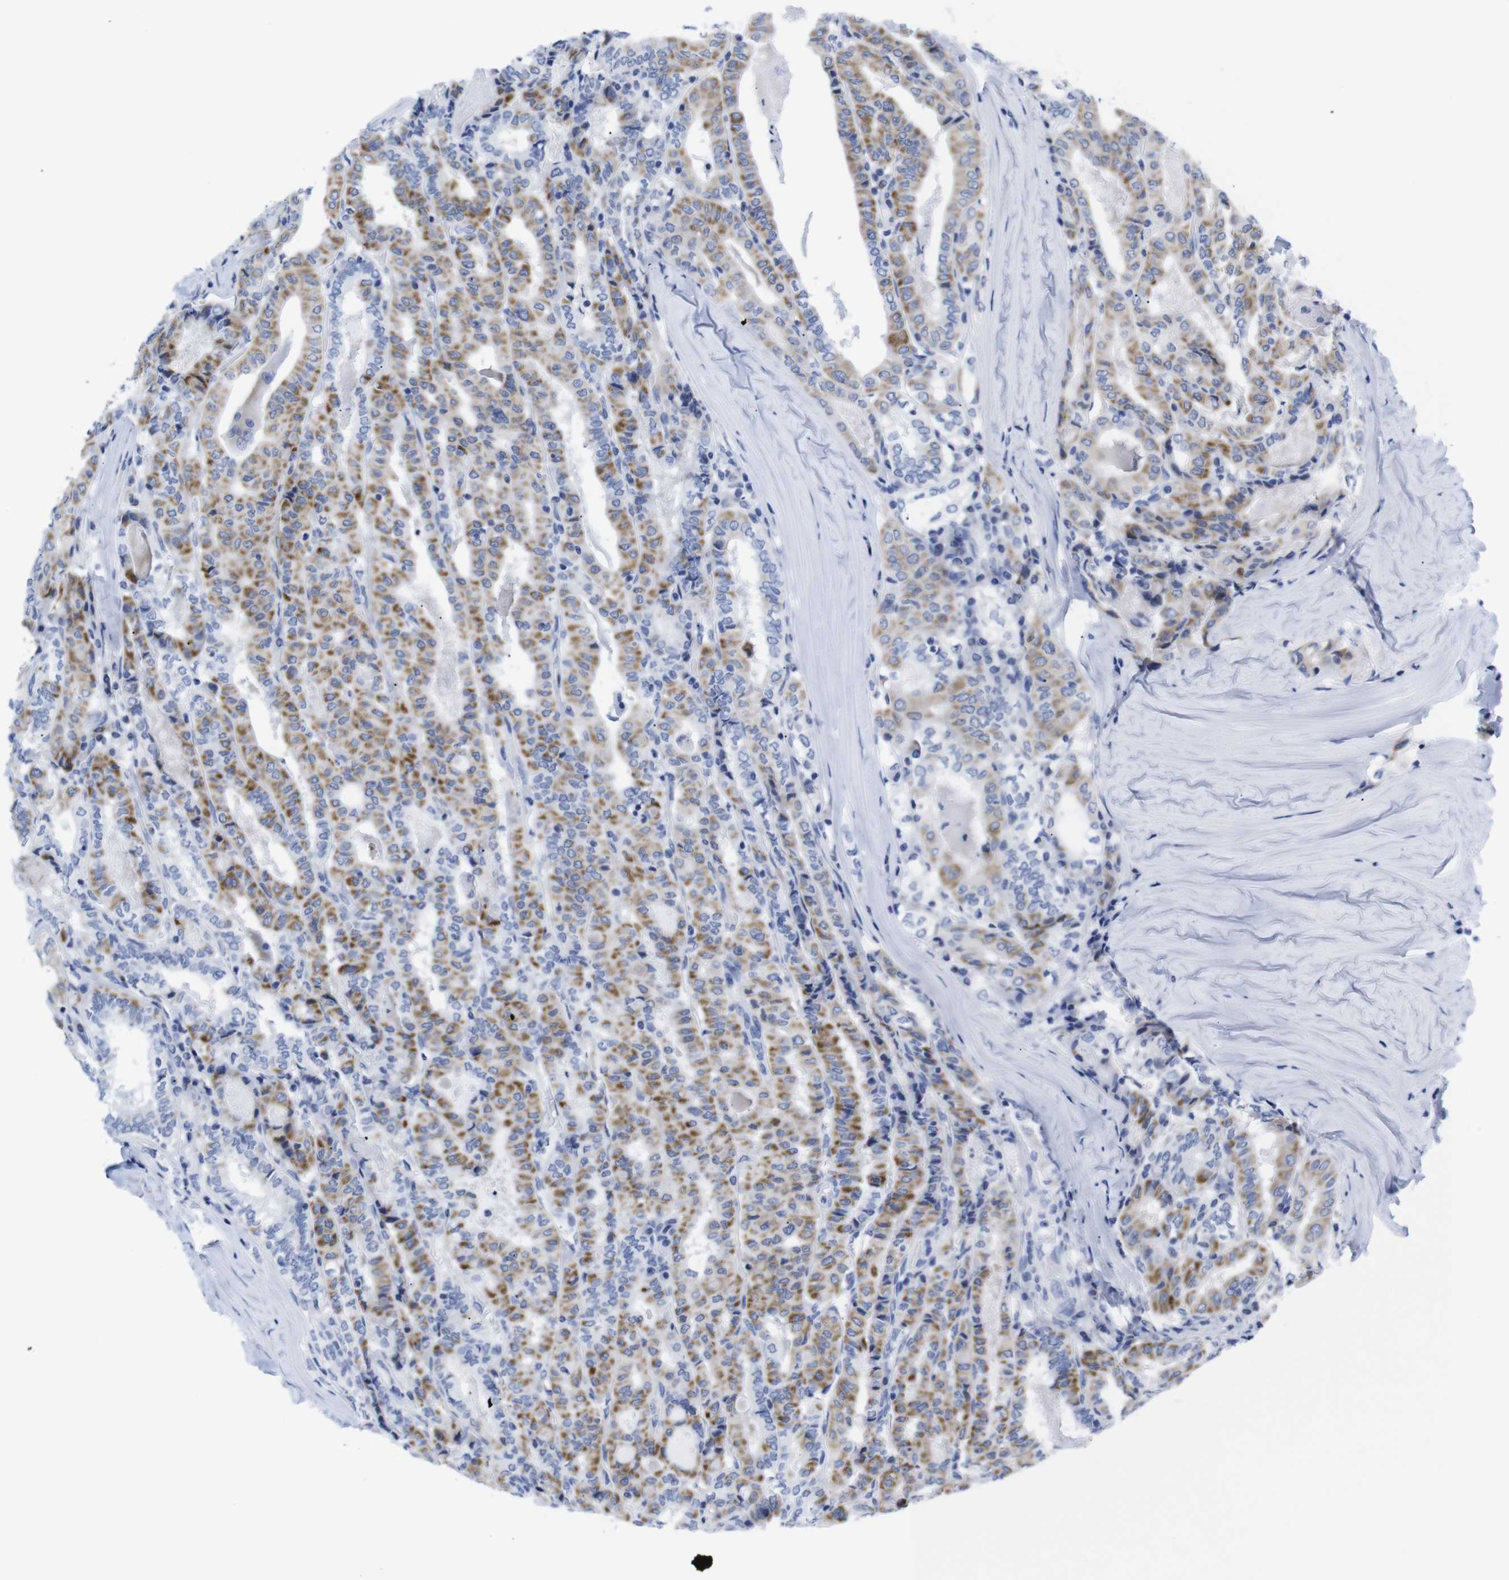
{"staining": {"intensity": "moderate", "quantity": ">75%", "location": "cytoplasmic/membranous"}, "tissue": "thyroid cancer", "cell_type": "Tumor cells", "image_type": "cancer", "snomed": [{"axis": "morphology", "description": "Papillary adenocarcinoma, NOS"}, {"axis": "topography", "description": "Thyroid gland"}], "caption": "This image shows IHC staining of papillary adenocarcinoma (thyroid), with medium moderate cytoplasmic/membranous positivity in about >75% of tumor cells.", "gene": "LRRC55", "patient": {"sex": "female", "age": 42}}